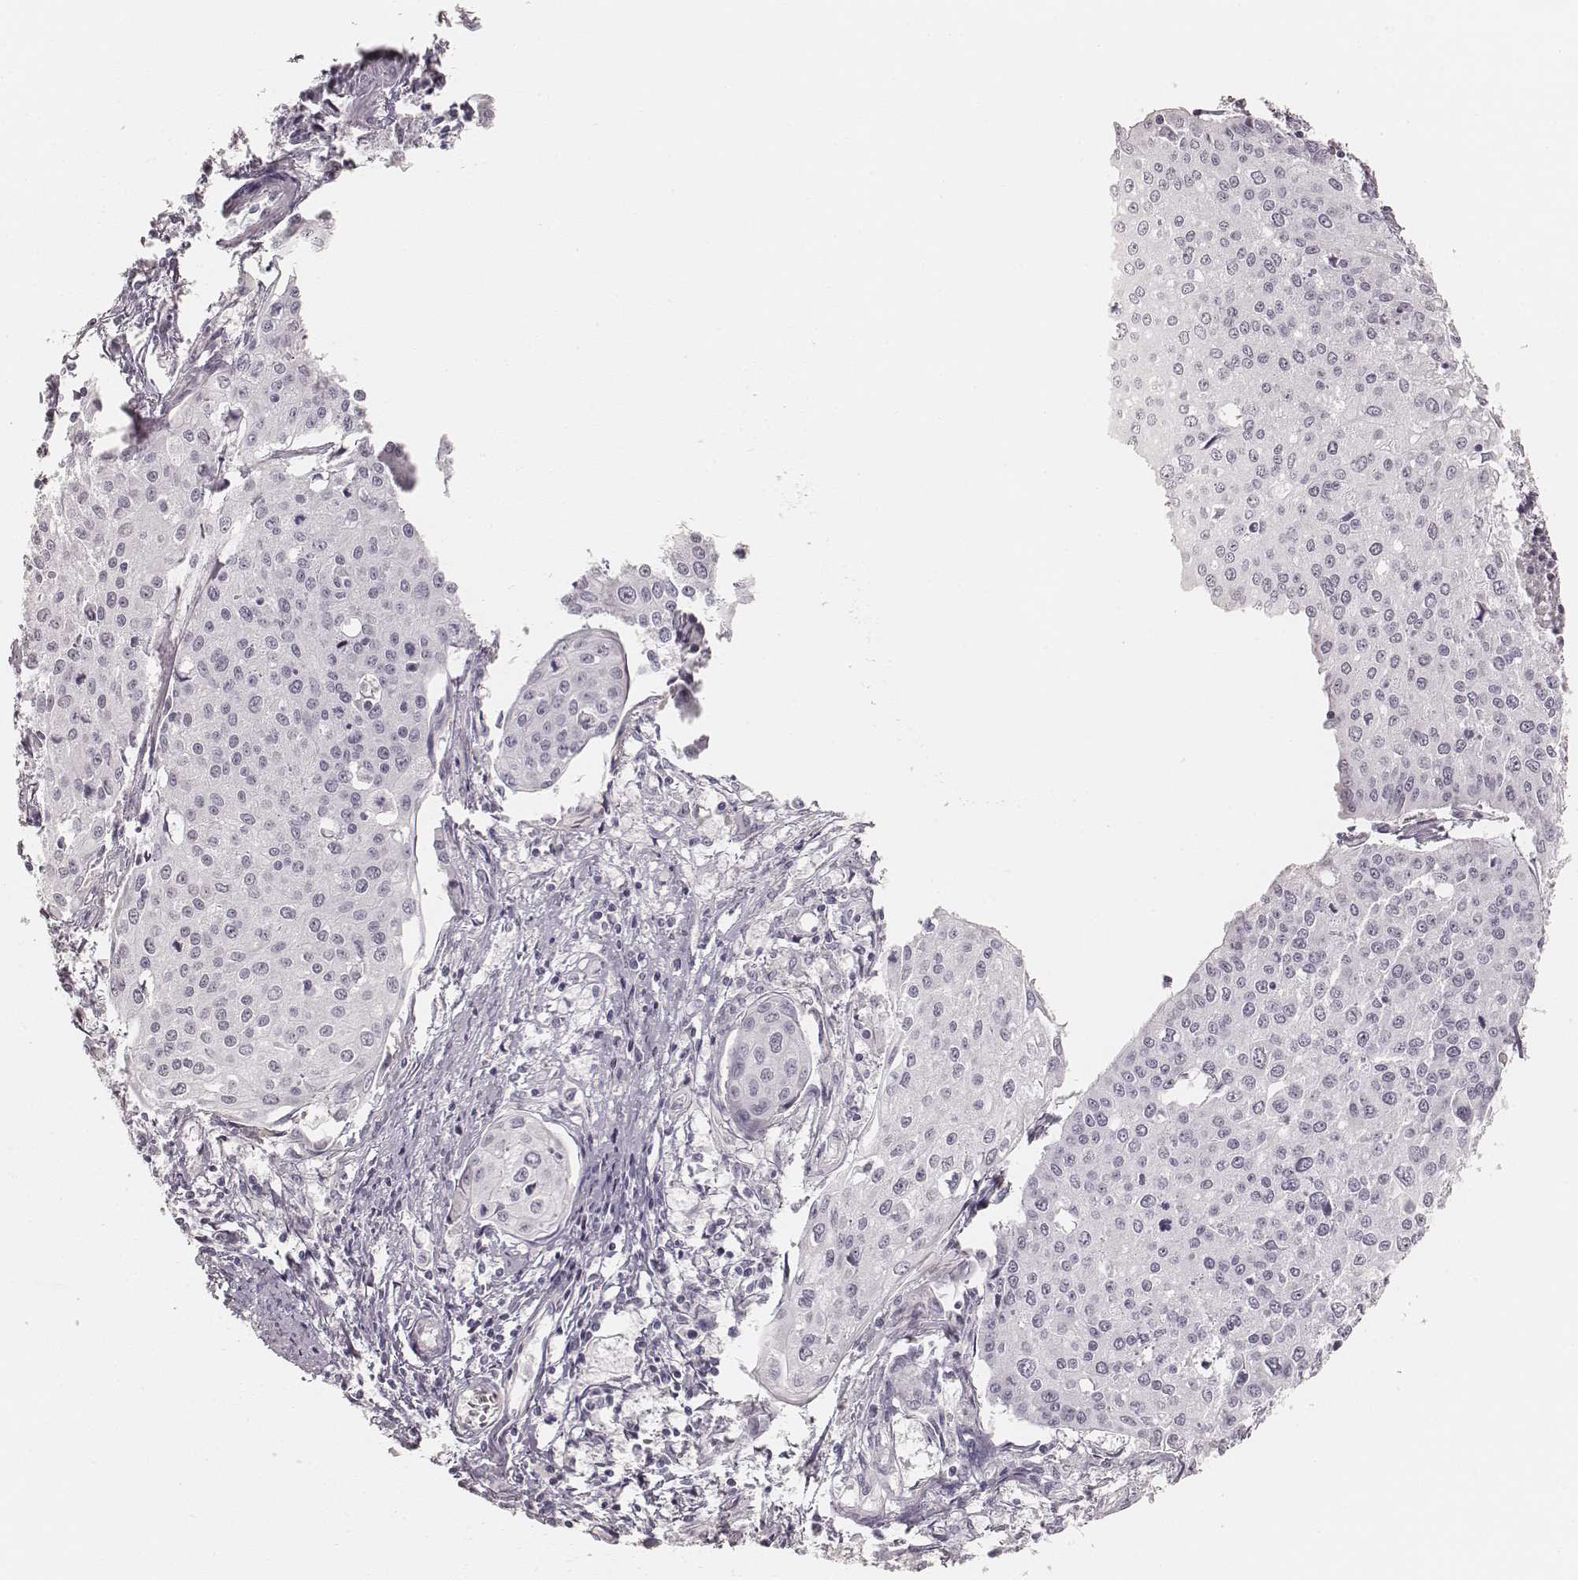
{"staining": {"intensity": "negative", "quantity": "none", "location": "none"}, "tissue": "cervical cancer", "cell_type": "Tumor cells", "image_type": "cancer", "snomed": [{"axis": "morphology", "description": "Squamous cell carcinoma, NOS"}, {"axis": "topography", "description": "Cervix"}], "caption": "This is an IHC image of human cervical cancer. There is no staining in tumor cells.", "gene": "HNF4G", "patient": {"sex": "female", "age": 38}}